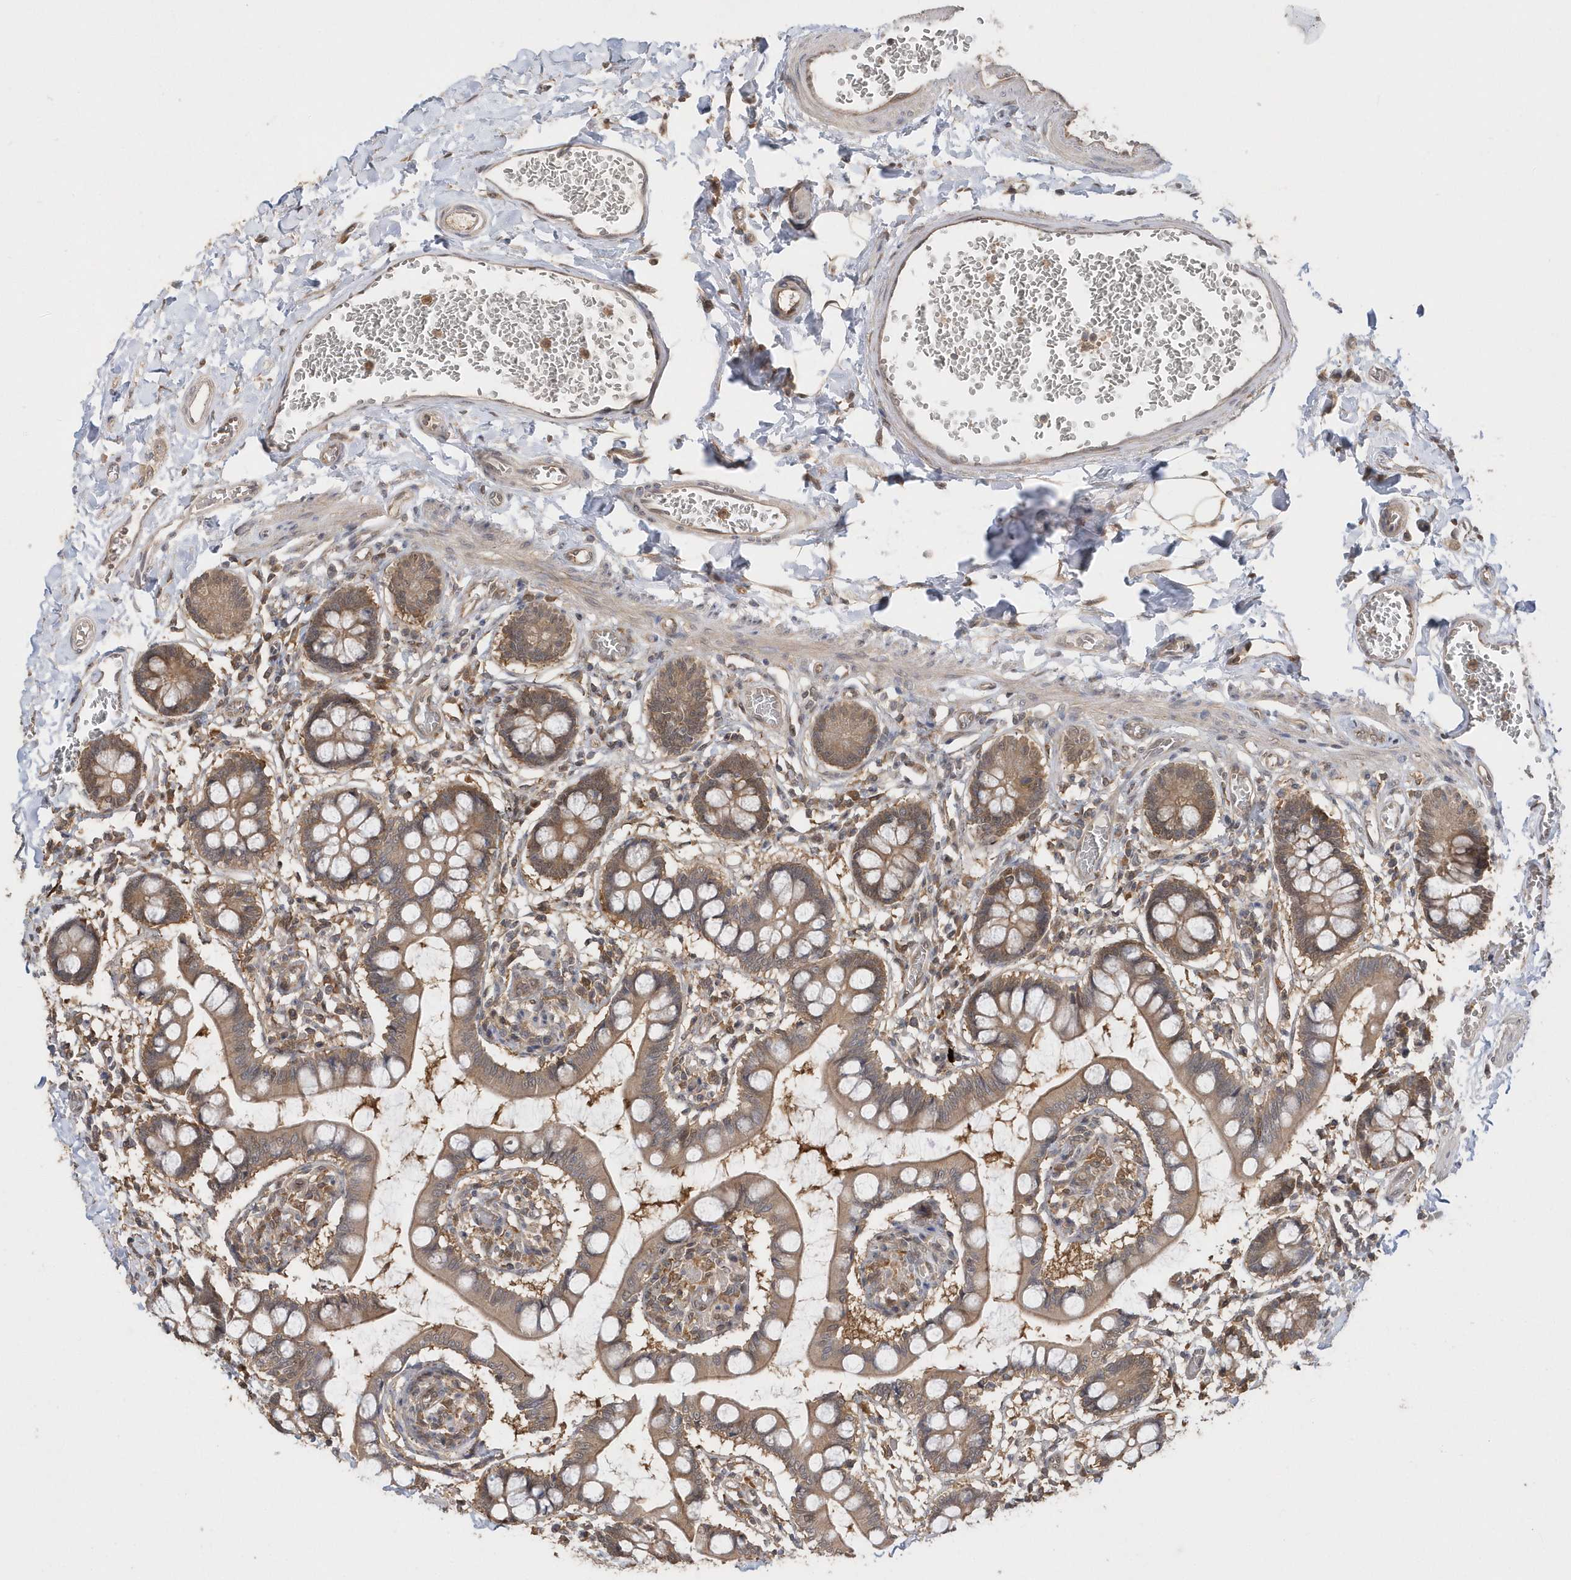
{"staining": {"intensity": "moderate", "quantity": ">75%", "location": "cytoplasmic/membranous"}, "tissue": "small intestine", "cell_type": "Glandular cells", "image_type": "normal", "snomed": [{"axis": "morphology", "description": "Normal tissue, NOS"}, {"axis": "topography", "description": "Small intestine"}], "caption": "This photomicrograph shows immunohistochemistry (IHC) staining of benign human small intestine, with medium moderate cytoplasmic/membranous staining in approximately >75% of glandular cells.", "gene": "RPEL1", "patient": {"sex": "male", "age": 52}}